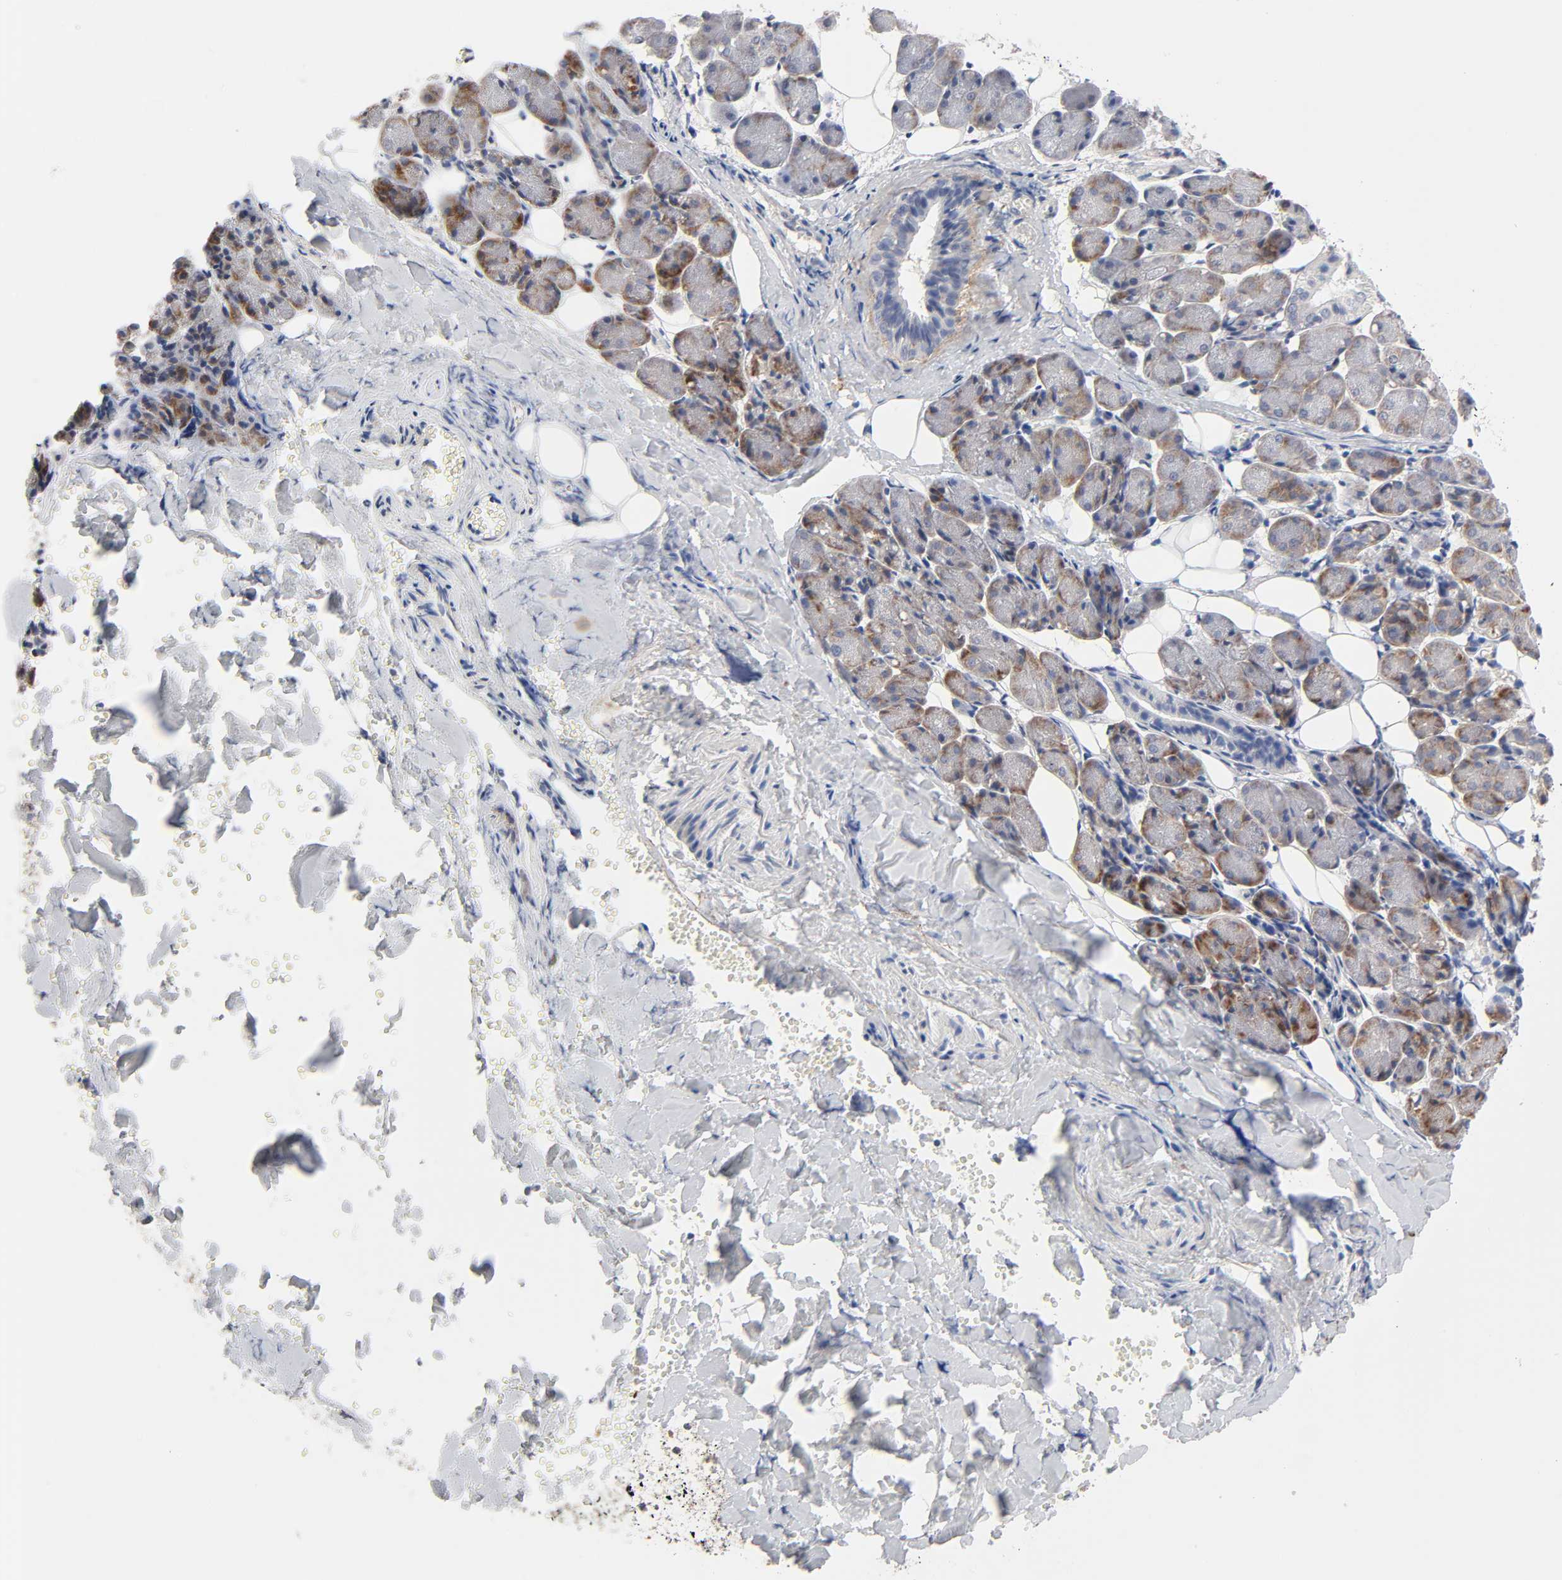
{"staining": {"intensity": "moderate", "quantity": ">75%", "location": "cytoplasmic/membranous"}, "tissue": "salivary gland", "cell_type": "Glandular cells", "image_type": "normal", "snomed": [{"axis": "morphology", "description": "Normal tissue, NOS"}, {"axis": "morphology", "description": "Adenoma, NOS"}, {"axis": "topography", "description": "Salivary gland"}], "caption": "Glandular cells display medium levels of moderate cytoplasmic/membranous expression in approximately >75% of cells in normal salivary gland. The staining is performed using DAB brown chromogen to label protein expression. The nuclei are counter-stained blue using hematoxylin.", "gene": "IL4R", "patient": {"sex": "female", "age": 32}}